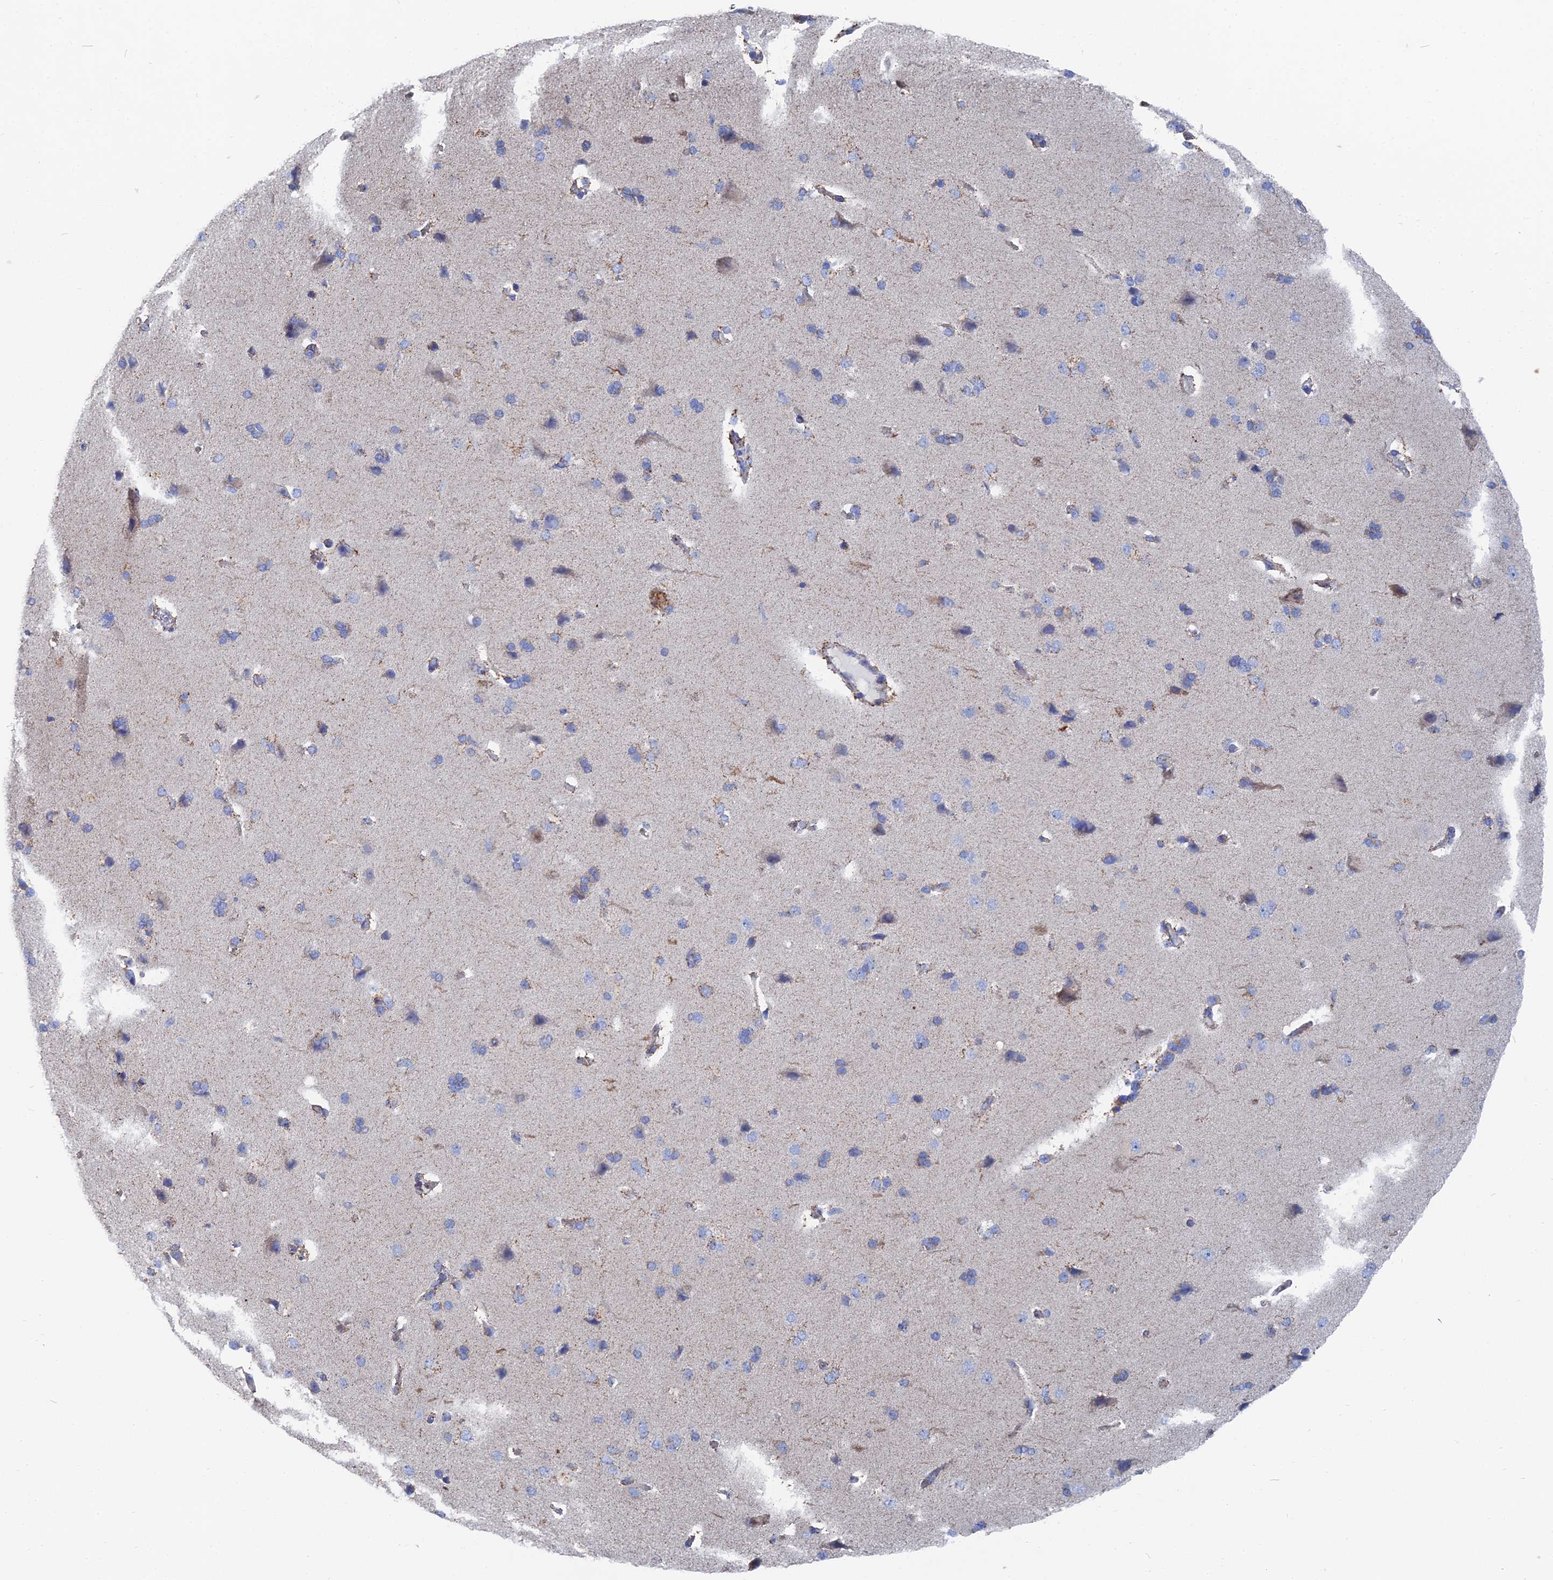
{"staining": {"intensity": "negative", "quantity": "none", "location": "none"}, "tissue": "cerebral cortex", "cell_type": "Endothelial cells", "image_type": "normal", "snomed": [{"axis": "morphology", "description": "Normal tissue, NOS"}, {"axis": "topography", "description": "Cerebral cortex"}], "caption": "This is an immunohistochemistry (IHC) photomicrograph of benign cerebral cortex. There is no expression in endothelial cells.", "gene": "IFT80", "patient": {"sex": "male", "age": 62}}